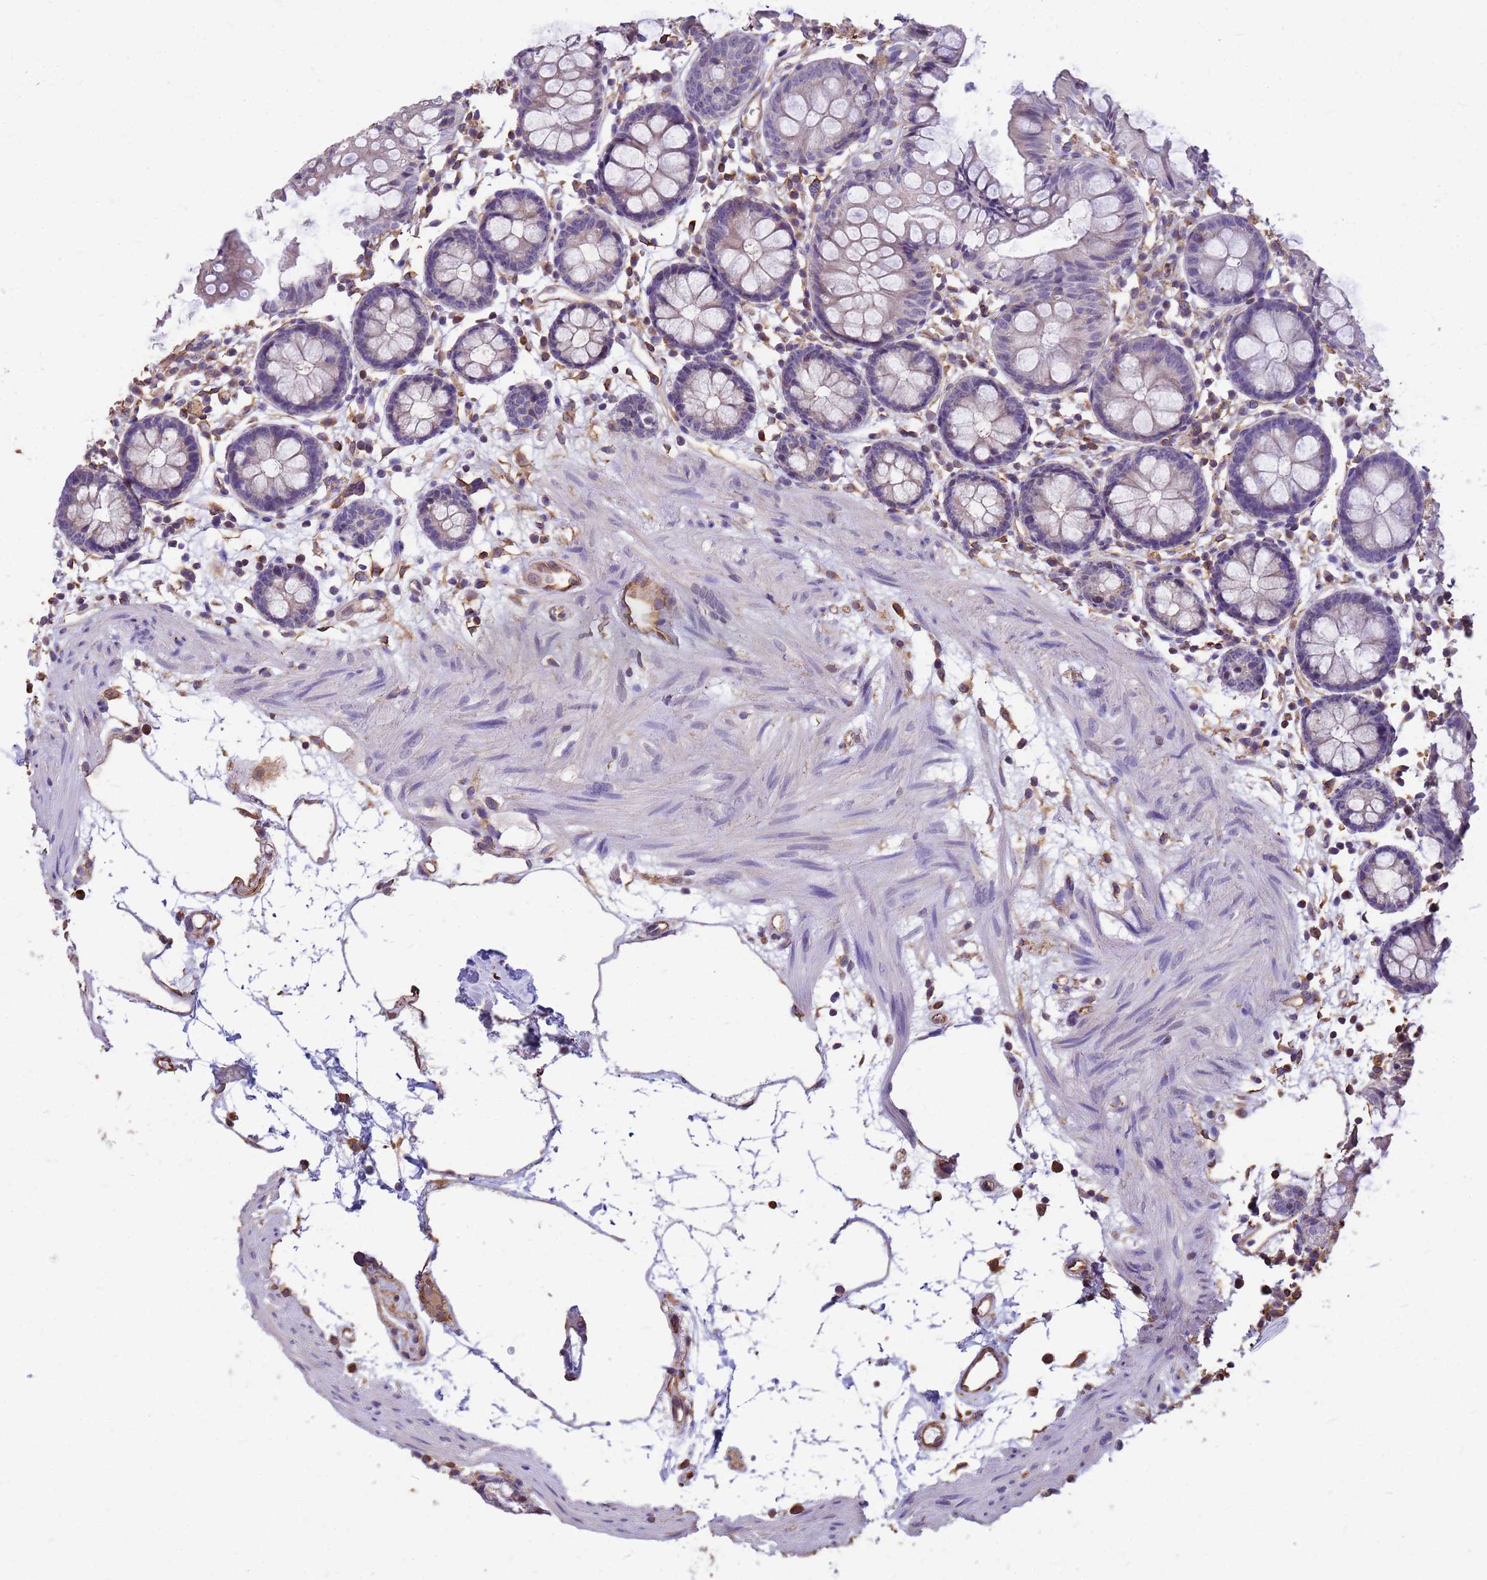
{"staining": {"intensity": "moderate", "quantity": ">75%", "location": "cytoplasmic/membranous"}, "tissue": "colon", "cell_type": "Endothelial cells", "image_type": "normal", "snomed": [{"axis": "morphology", "description": "Normal tissue, NOS"}, {"axis": "topography", "description": "Colon"}], "caption": "IHC staining of benign colon, which displays medium levels of moderate cytoplasmic/membranous expression in about >75% of endothelial cells indicating moderate cytoplasmic/membranous protein staining. The staining was performed using DAB (3,3'-diaminobenzidine) (brown) for protein detection and nuclei were counterstained in hematoxylin (blue).", "gene": "TCEAL3", "patient": {"sex": "female", "age": 84}}